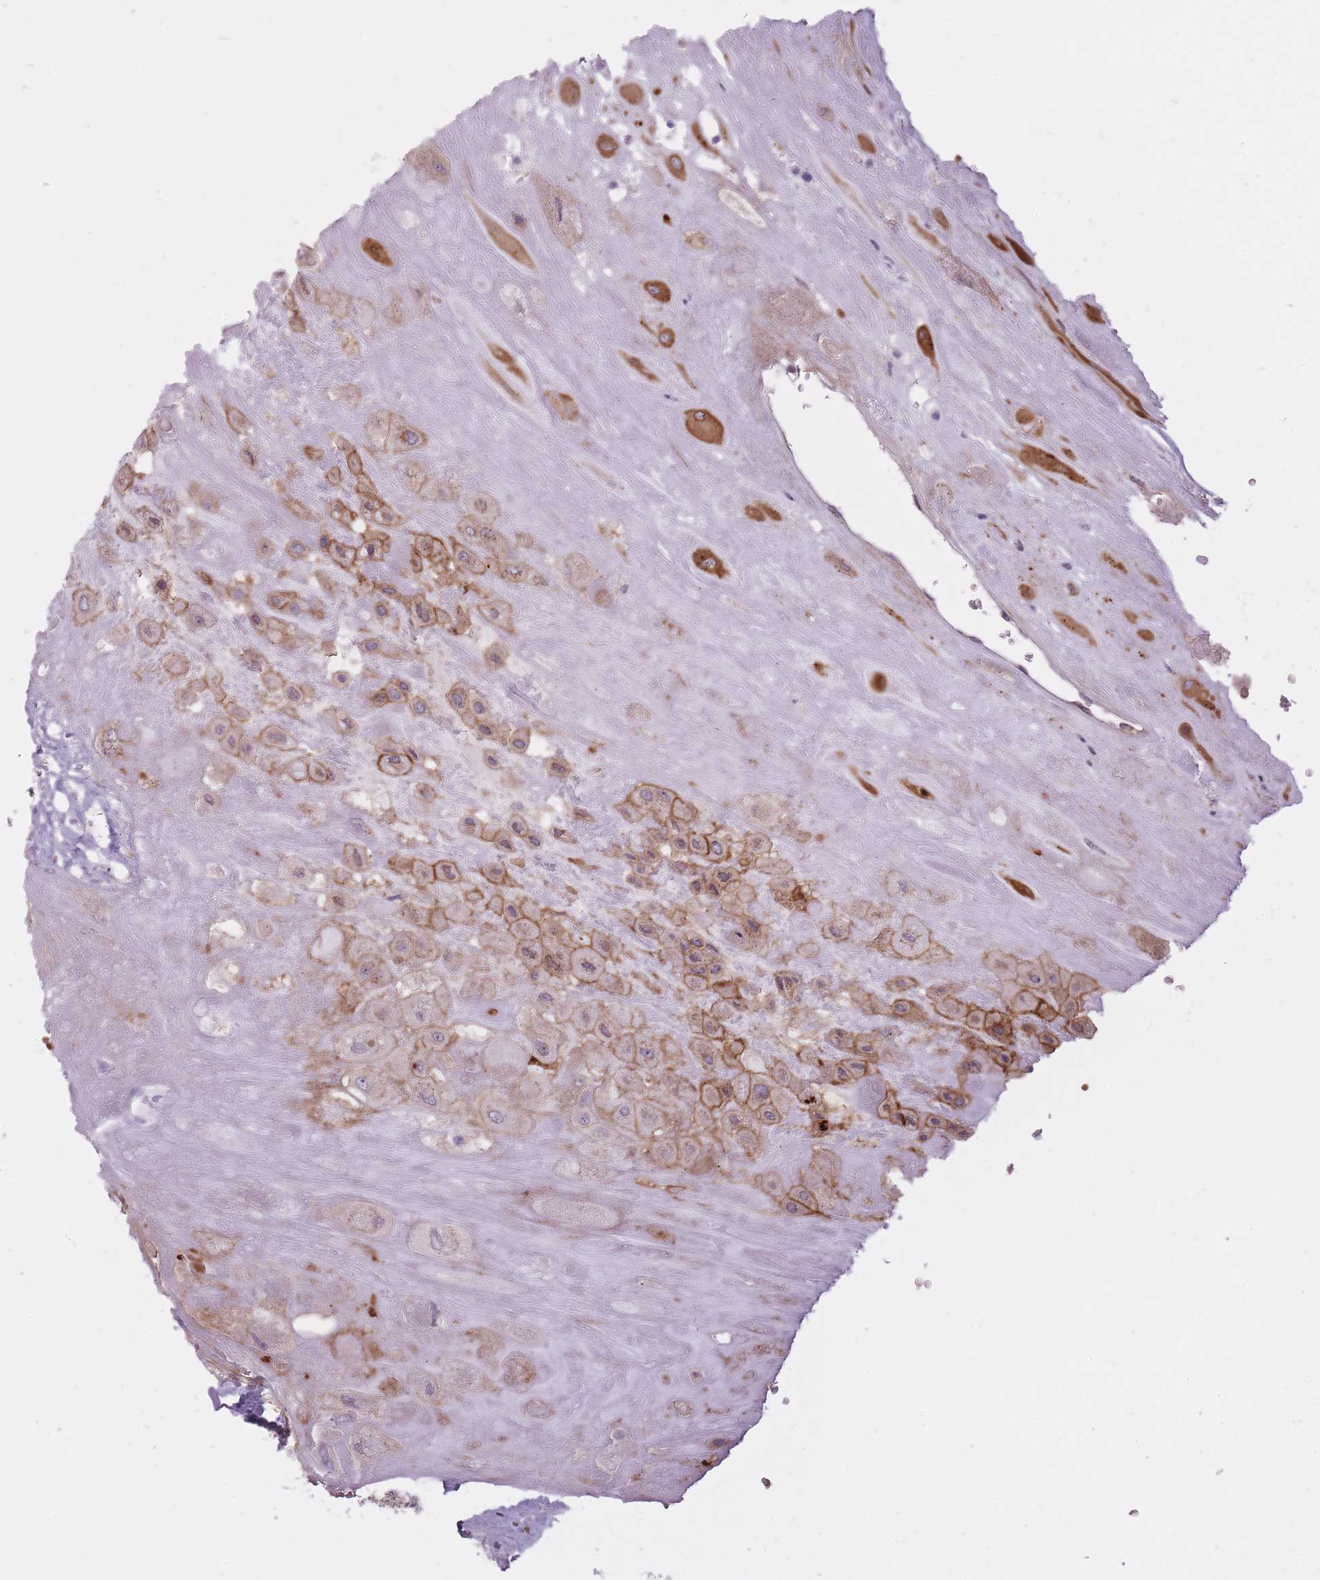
{"staining": {"intensity": "moderate", "quantity": ">75%", "location": "cytoplasmic/membranous"}, "tissue": "placenta", "cell_type": "Decidual cells", "image_type": "normal", "snomed": [{"axis": "morphology", "description": "Normal tissue, NOS"}, {"axis": "topography", "description": "Placenta"}], "caption": "Placenta was stained to show a protein in brown. There is medium levels of moderate cytoplasmic/membranous staining in about >75% of decidual cells. (Brightfield microscopy of DAB IHC at high magnification).", "gene": "PGRMC2", "patient": {"sex": "female", "age": 32}}